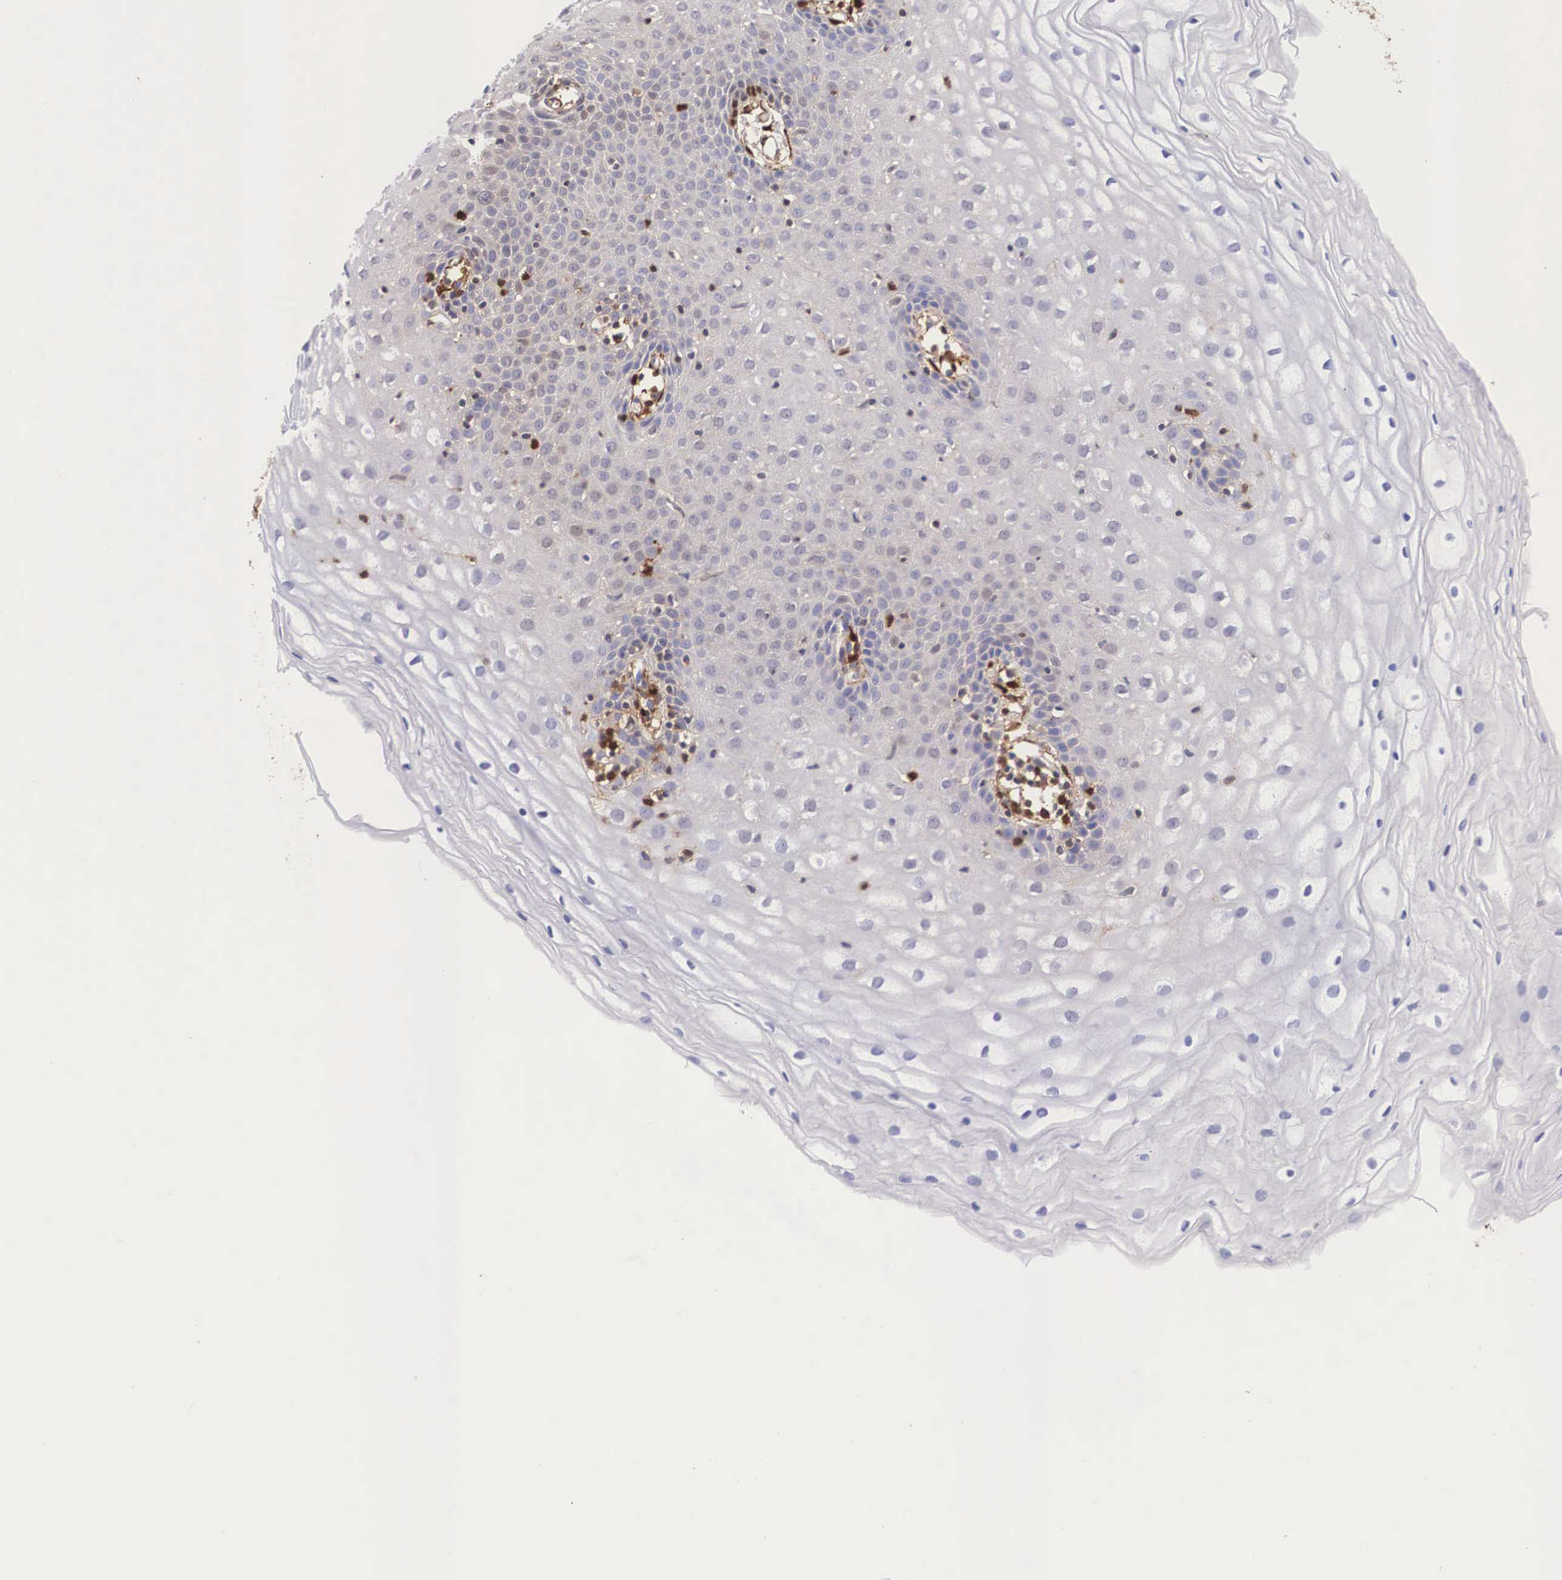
{"staining": {"intensity": "negative", "quantity": "none", "location": "none"}, "tissue": "cervix", "cell_type": "Glandular cells", "image_type": "normal", "snomed": [{"axis": "morphology", "description": "Normal tissue, NOS"}, {"axis": "topography", "description": "Cervix"}], "caption": "The IHC image has no significant staining in glandular cells of cervix. (Stains: DAB IHC with hematoxylin counter stain, Microscopy: brightfield microscopy at high magnification).", "gene": "LGALS1", "patient": {"sex": "female", "age": 53}}